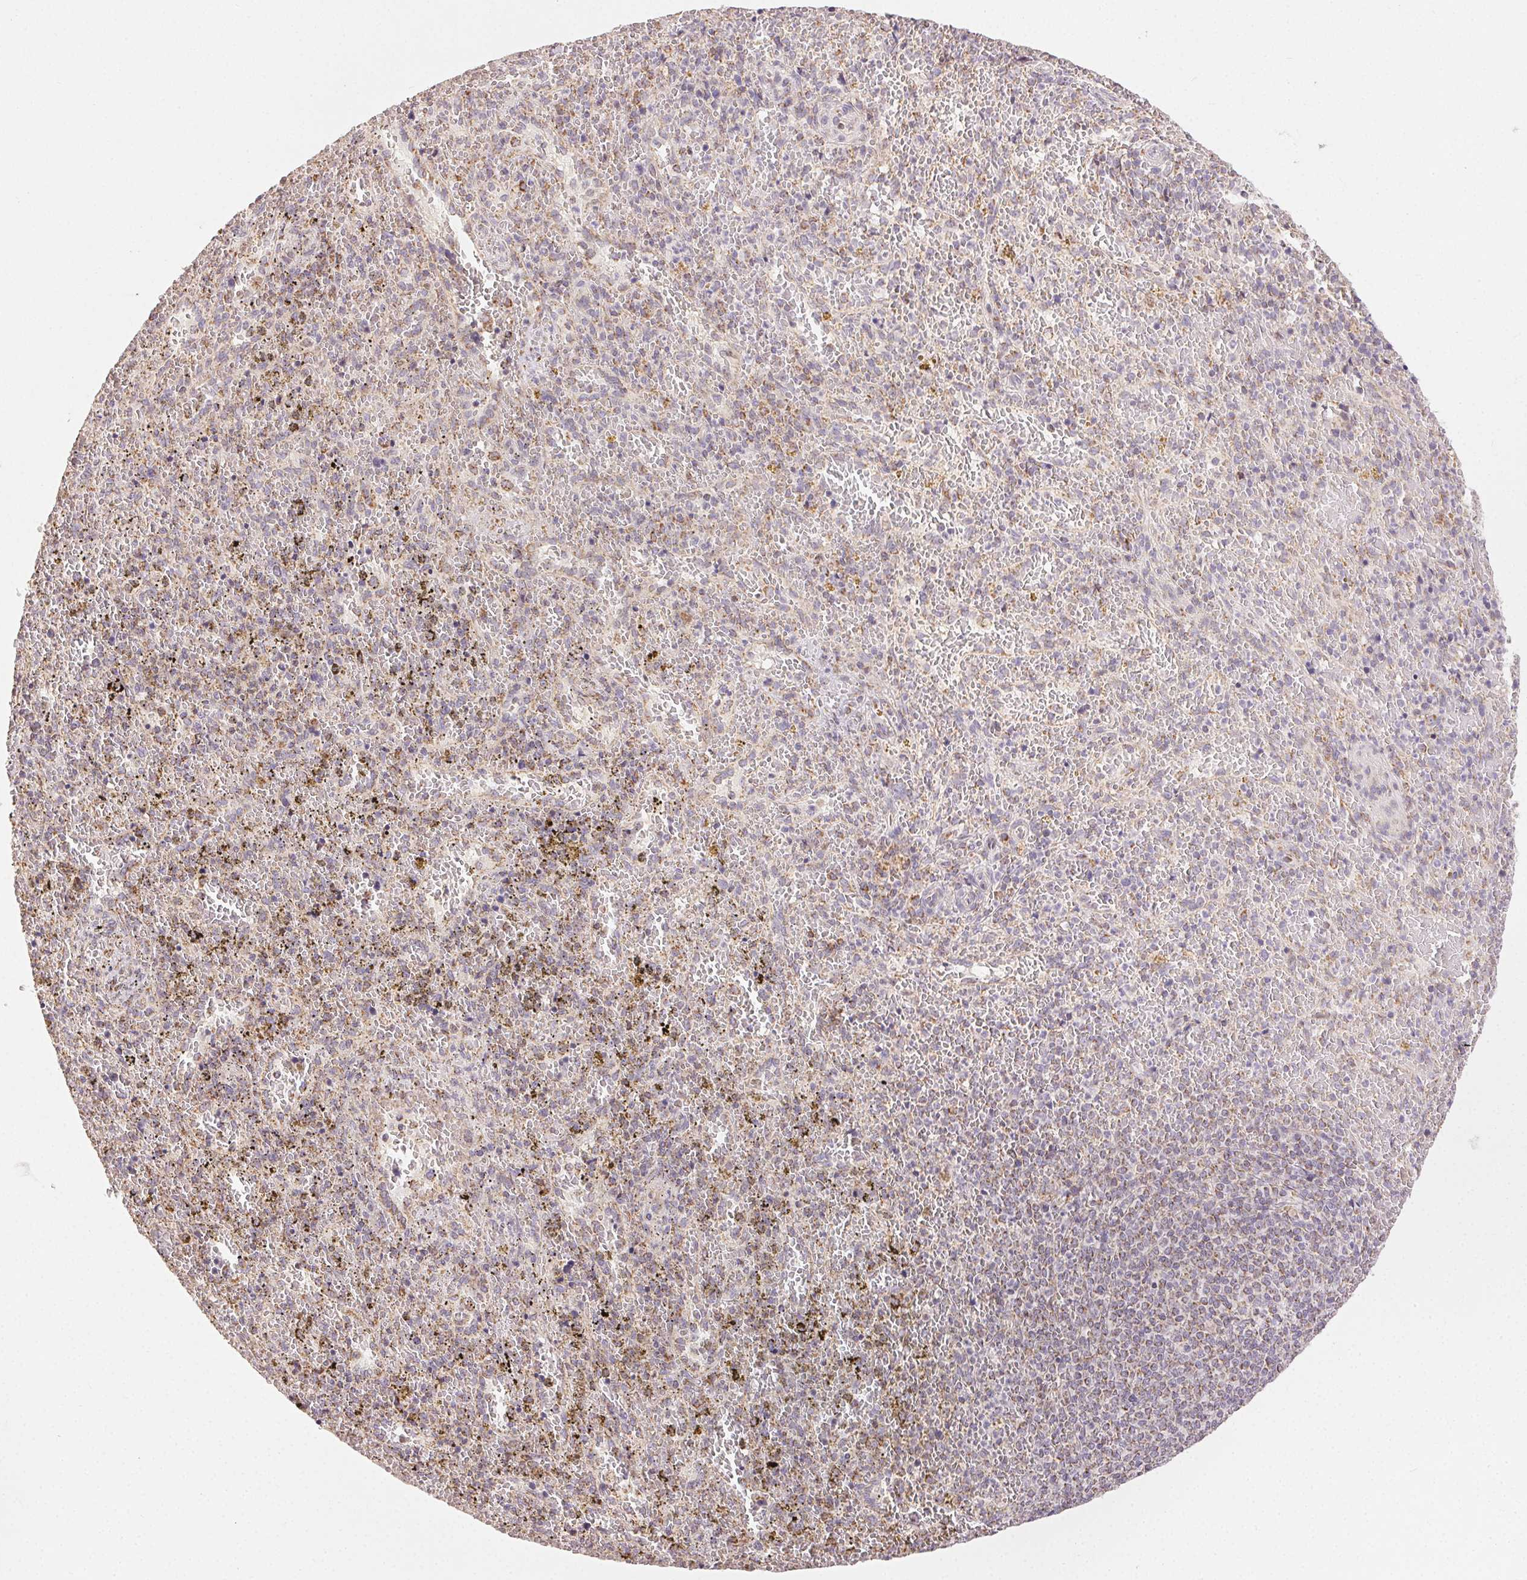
{"staining": {"intensity": "moderate", "quantity": "25%-75%", "location": "cytoplasmic/membranous"}, "tissue": "spleen", "cell_type": "Cells in red pulp", "image_type": "normal", "snomed": [{"axis": "morphology", "description": "Normal tissue, NOS"}, {"axis": "topography", "description": "Spleen"}], "caption": "Cells in red pulp reveal moderate cytoplasmic/membranous staining in approximately 25%-75% of cells in normal spleen.", "gene": "CLASP1", "patient": {"sex": "female", "age": 50}}